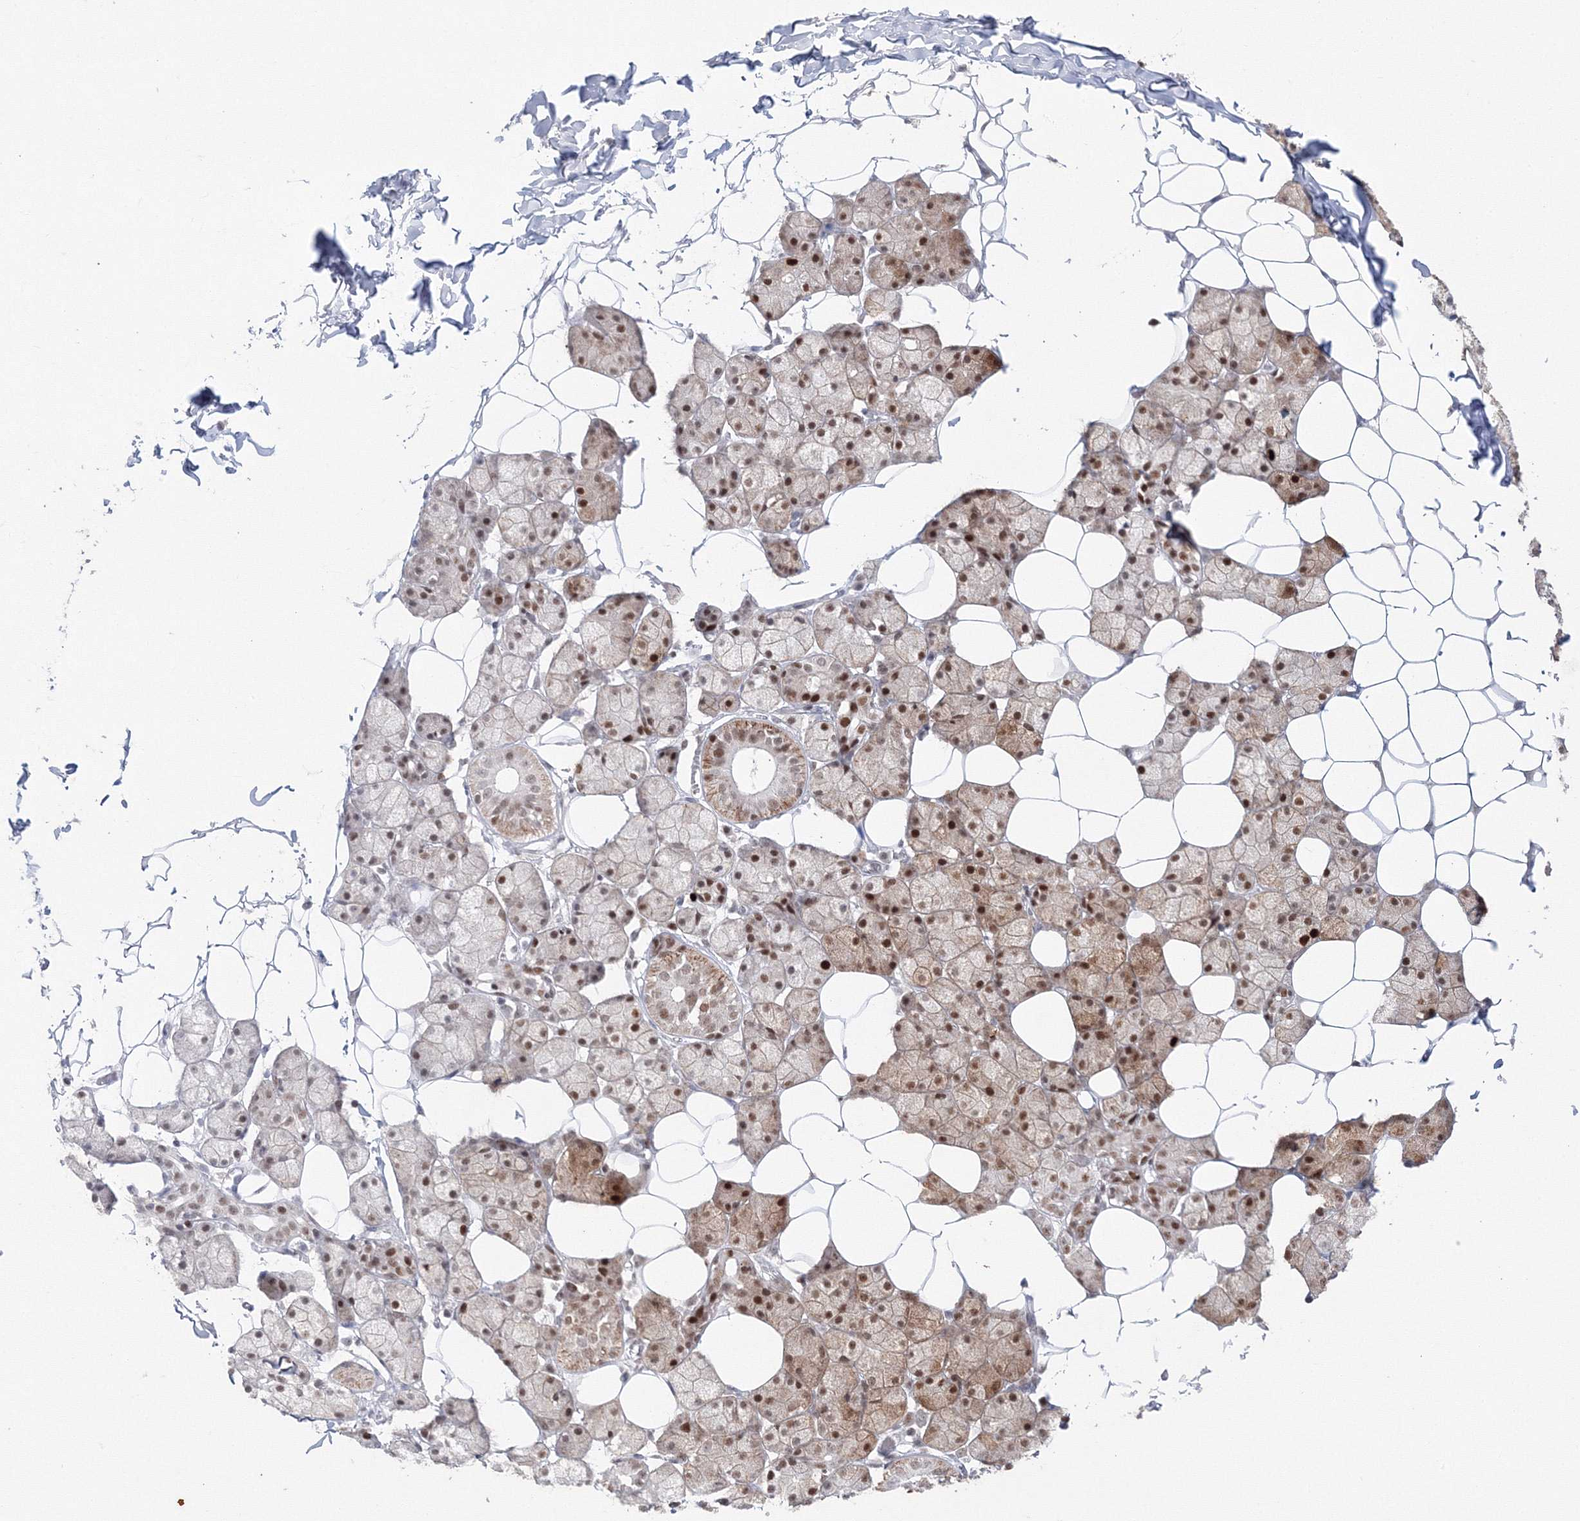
{"staining": {"intensity": "moderate", "quantity": "25%-75%", "location": "cytoplasmic/membranous,nuclear"}, "tissue": "salivary gland", "cell_type": "Glandular cells", "image_type": "normal", "snomed": [{"axis": "morphology", "description": "Normal tissue, NOS"}, {"axis": "topography", "description": "Salivary gland"}], "caption": "A micrograph of human salivary gland stained for a protein demonstrates moderate cytoplasmic/membranous,nuclear brown staining in glandular cells.", "gene": "LIG1", "patient": {"sex": "female", "age": 33}}